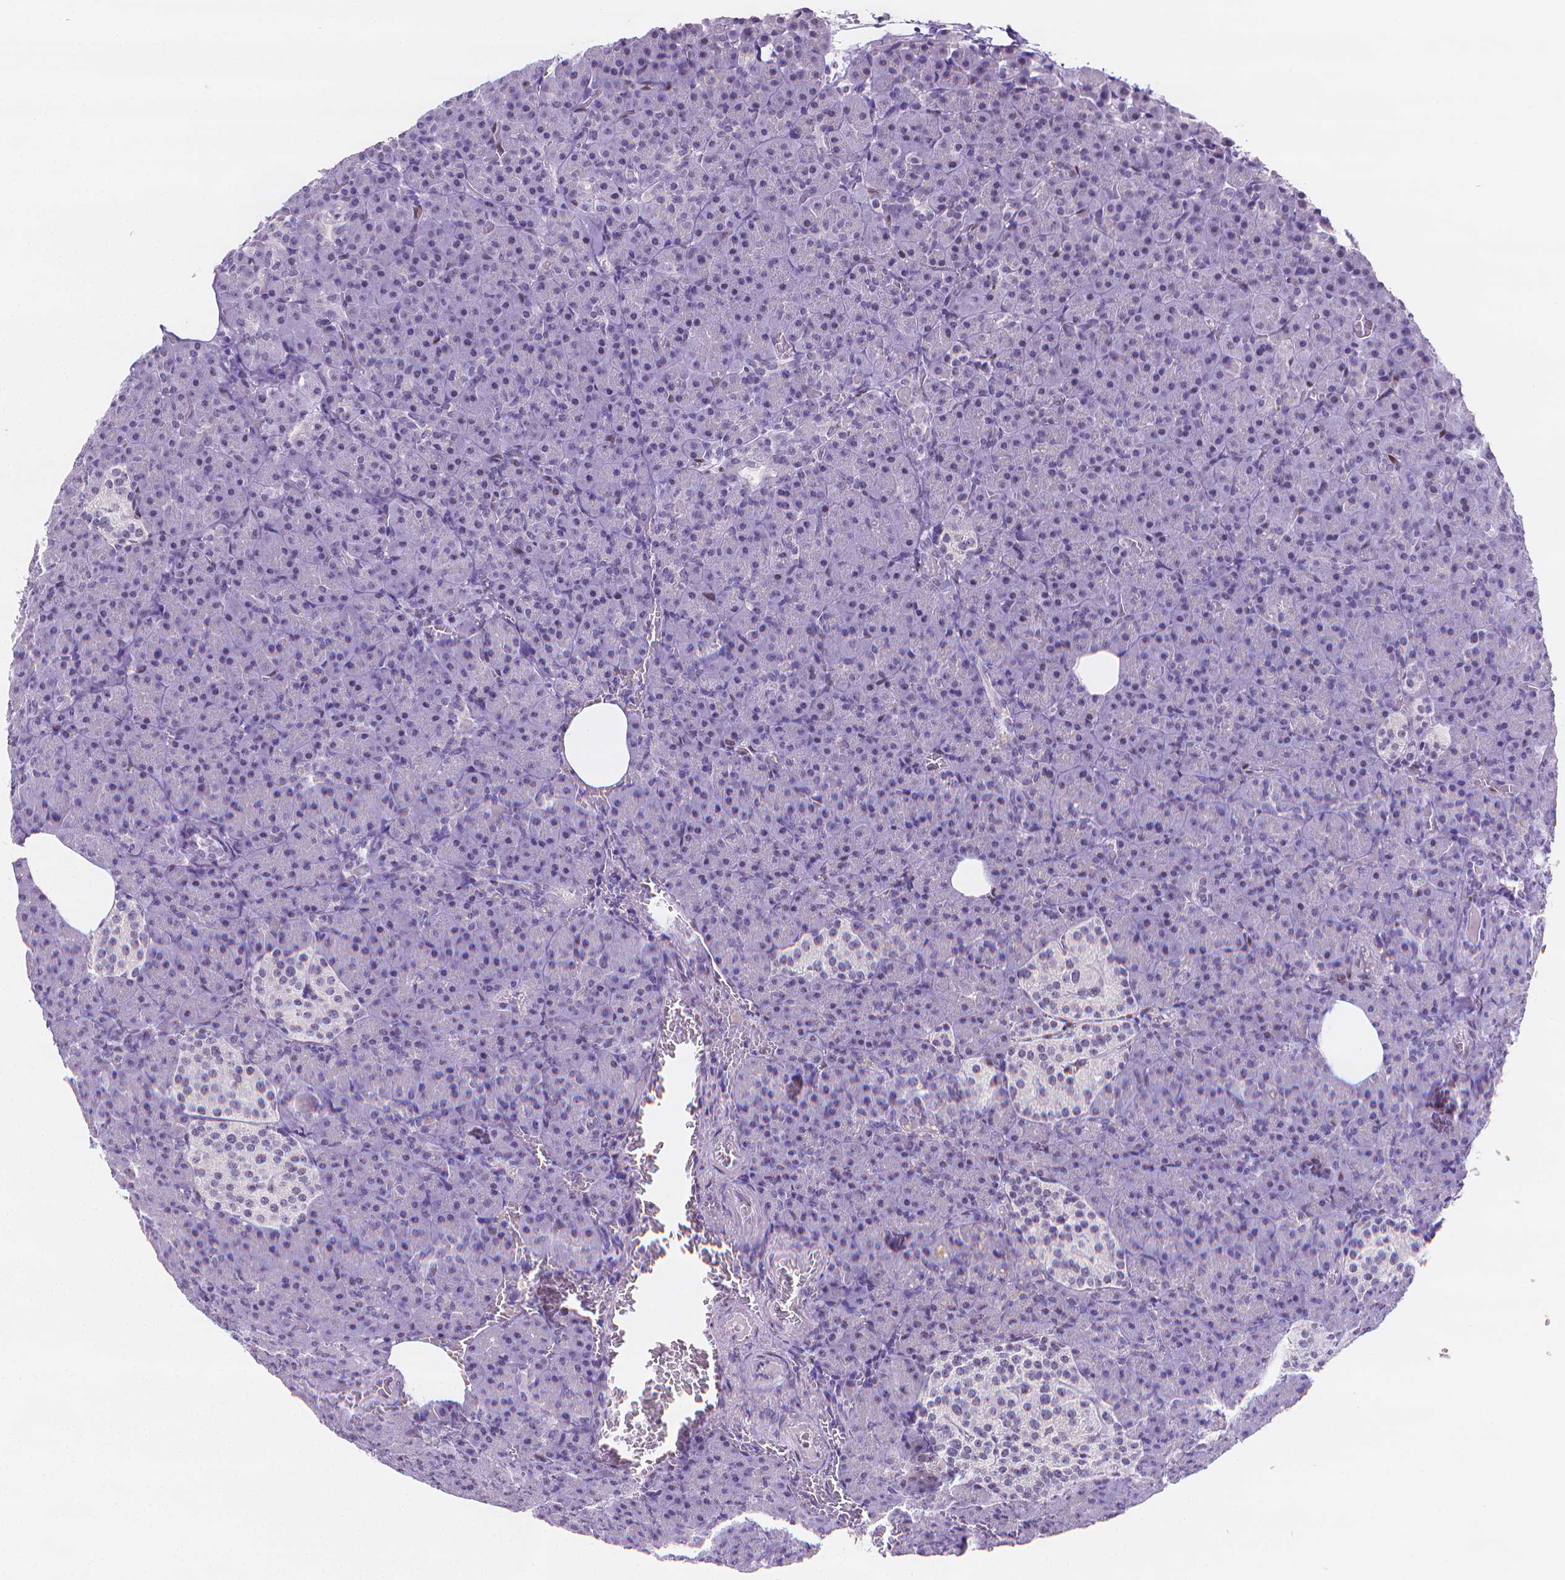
{"staining": {"intensity": "negative", "quantity": "none", "location": "none"}, "tissue": "pancreas", "cell_type": "Exocrine glandular cells", "image_type": "normal", "snomed": [{"axis": "morphology", "description": "Normal tissue, NOS"}, {"axis": "topography", "description": "Pancreas"}], "caption": "There is no significant positivity in exocrine glandular cells of pancreas. Nuclei are stained in blue.", "gene": "MEF2C", "patient": {"sex": "female", "age": 74}}